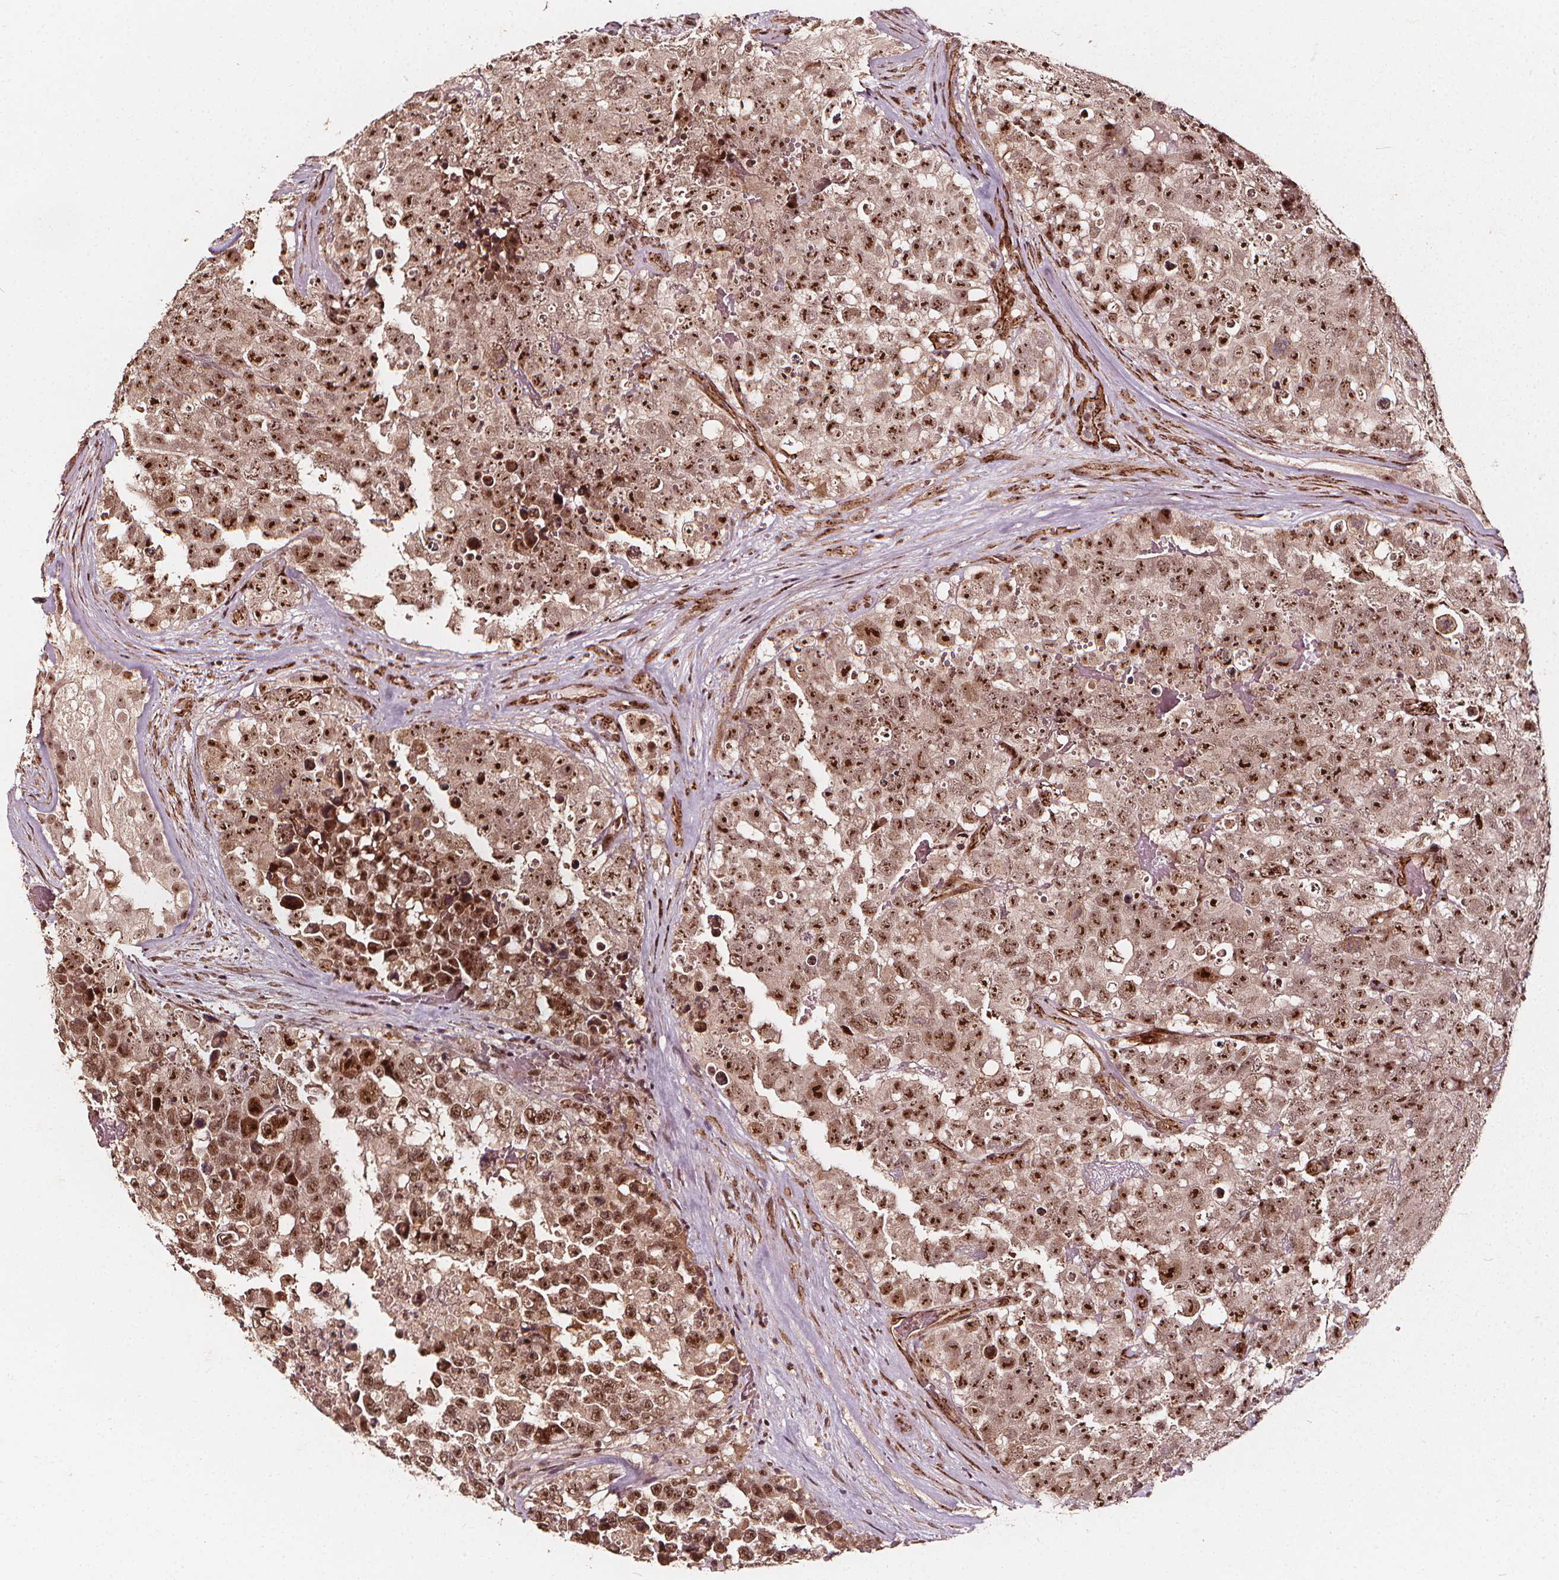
{"staining": {"intensity": "moderate", "quantity": ">75%", "location": "nuclear"}, "tissue": "testis cancer", "cell_type": "Tumor cells", "image_type": "cancer", "snomed": [{"axis": "morphology", "description": "Carcinoma, Embryonal, NOS"}, {"axis": "topography", "description": "Testis"}], "caption": "IHC (DAB) staining of testis cancer (embryonal carcinoma) displays moderate nuclear protein positivity in approximately >75% of tumor cells.", "gene": "EXOSC9", "patient": {"sex": "male", "age": 18}}